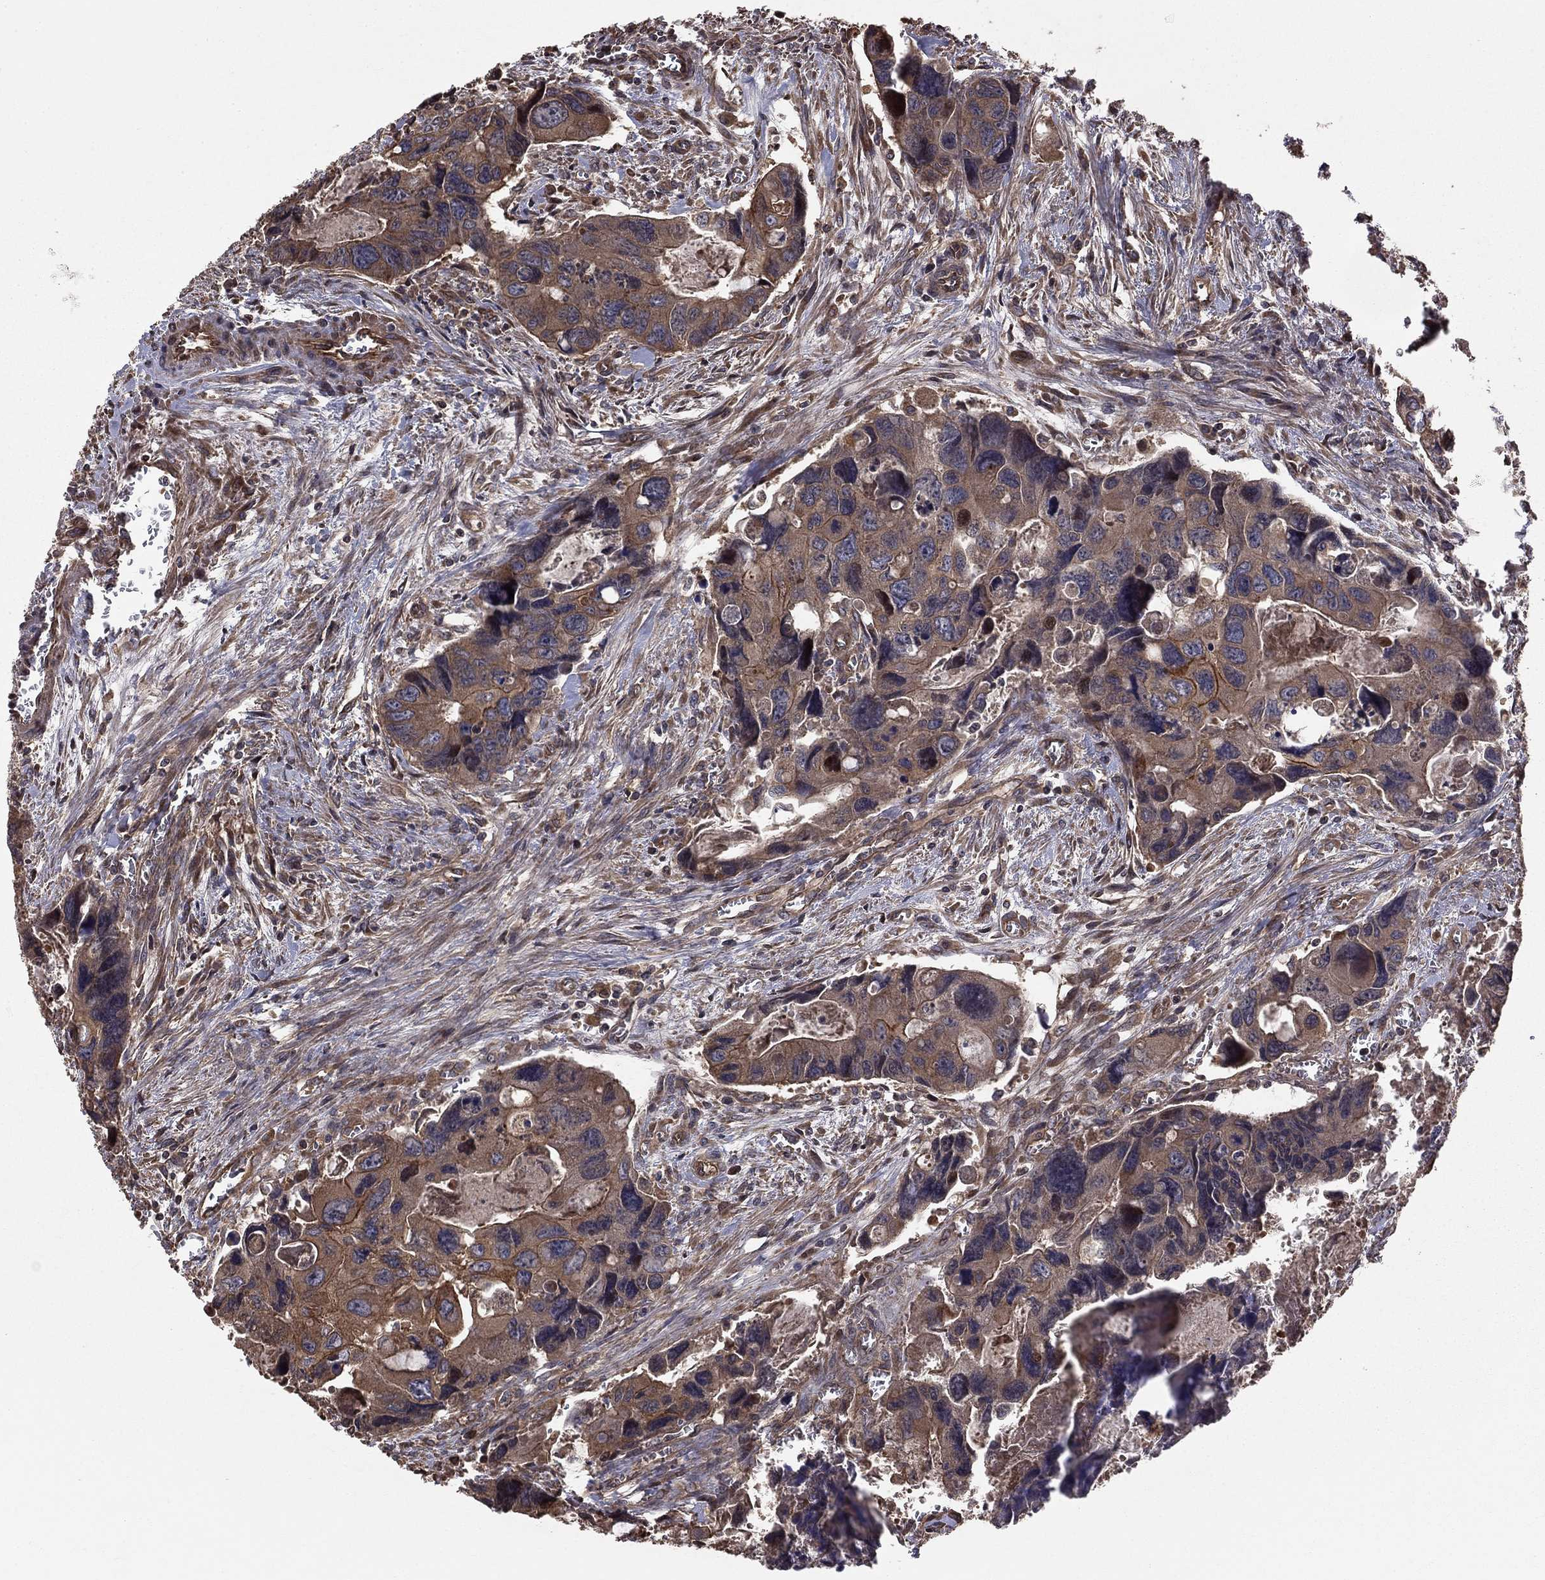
{"staining": {"intensity": "moderate", "quantity": "25%-75%", "location": "cytoplasmic/membranous"}, "tissue": "colorectal cancer", "cell_type": "Tumor cells", "image_type": "cancer", "snomed": [{"axis": "morphology", "description": "Adenocarcinoma, NOS"}, {"axis": "topography", "description": "Rectum"}], "caption": "The image exhibits immunohistochemical staining of adenocarcinoma (colorectal). There is moderate cytoplasmic/membranous expression is seen in approximately 25%-75% of tumor cells. Nuclei are stained in blue.", "gene": "BABAM2", "patient": {"sex": "male", "age": 62}}